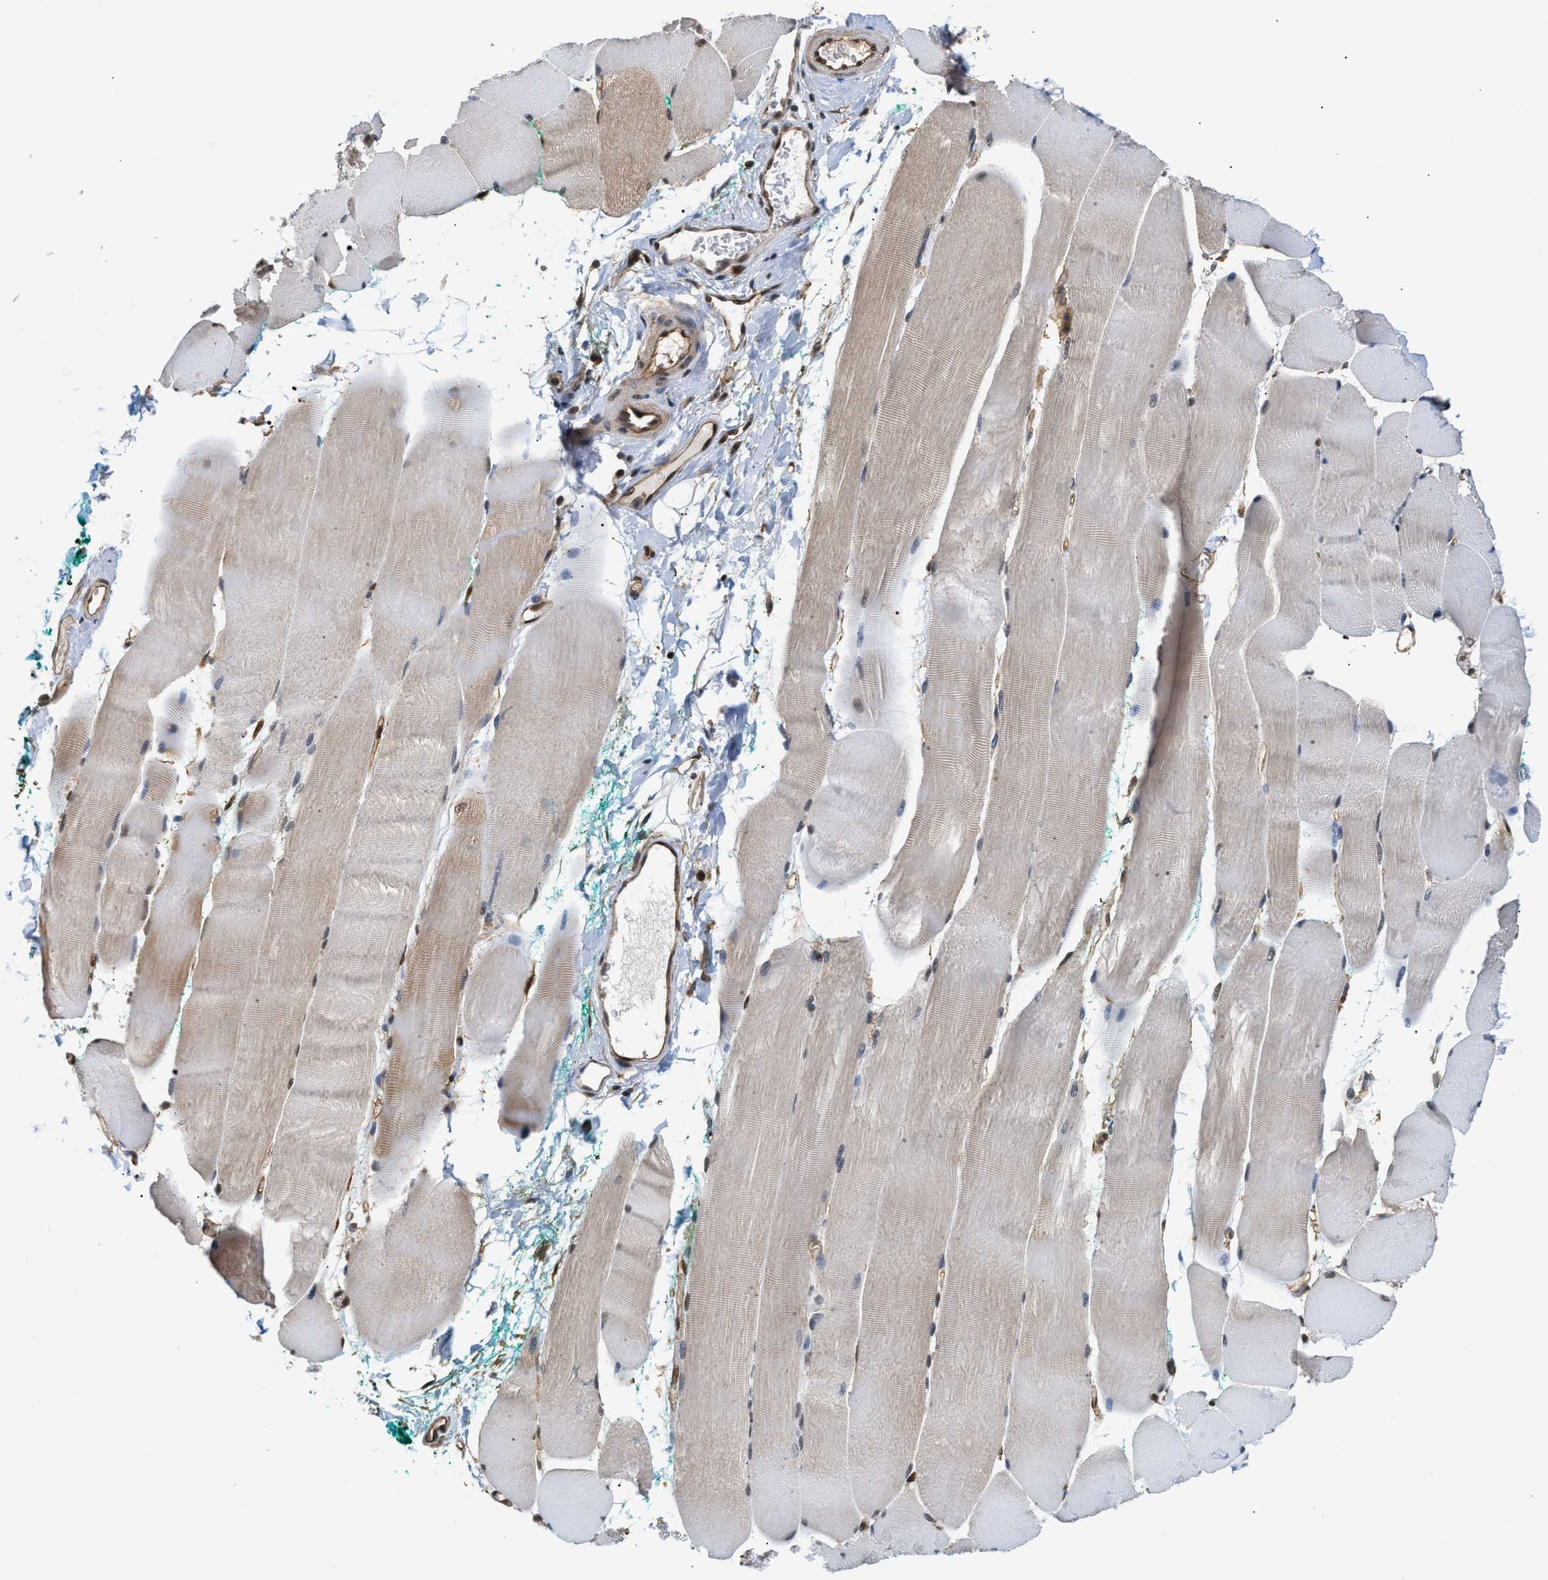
{"staining": {"intensity": "weak", "quantity": "25%-75%", "location": "cytoplasmic/membranous,nuclear"}, "tissue": "skeletal muscle", "cell_type": "Myocytes", "image_type": "normal", "snomed": [{"axis": "morphology", "description": "Normal tissue, NOS"}, {"axis": "morphology", "description": "Squamous cell carcinoma, NOS"}, {"axis": "topography", "description": "Skeletal muscle"}], "caption": "Immunohistochemical staining of normal human skeletal muscle exhibits 25%-75% levels of weak cytoplasmic/membranous,nuclear protein positivity in approximately 25%-75% of myocytes. The staining was performed using DAB (3,3'-diaminobenzidine), with brown indicating positive protein expression. Nuclei are stained blue with hematoxylin.", "gene": "SCAI", "patient": {"sex": "male", "age": 51}}